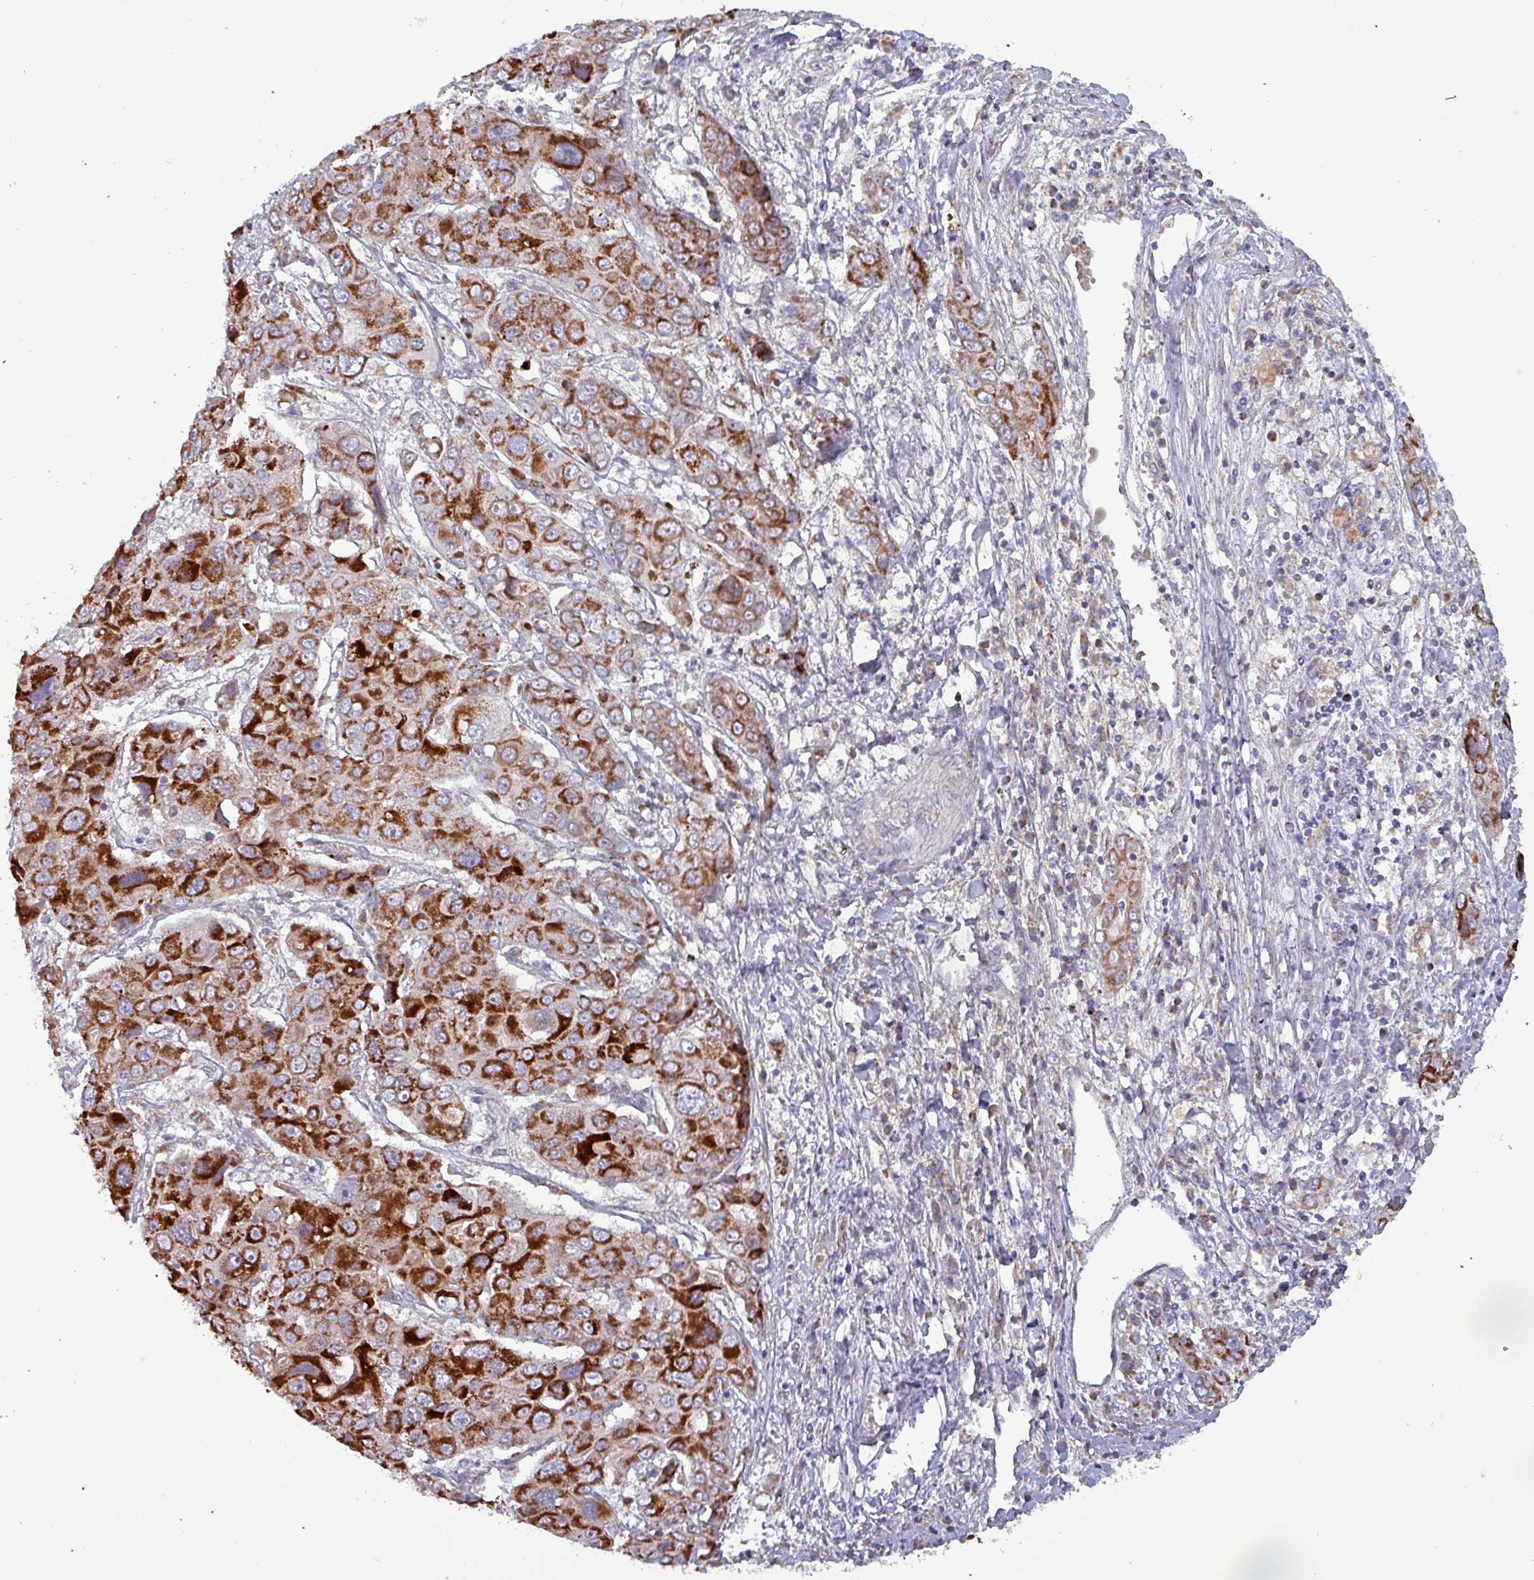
{"staining": {"intensity": "strong", "quantity": ">75%", "location": "cytoplasmic/membranous"}, "tissue": "liver cancer", "cell_type": "Tumor cells", "image_type": "cancer", "snomed": [{"axis": "morphology", "description": "Cholangiocarcinoma"}, {"axis": "topography", "description": "Liver"}], "caption": "Strong cytoplasmic/membranous expression is appreciated in approximately >75% of tumor cells in liver cancer. Using DAB (brown) and hematoxylin (blue) stains, captured at high magnification using brightfield microscopy.", "gene": "ZNF322", "patient": {"sex": "male", "age": 67}}